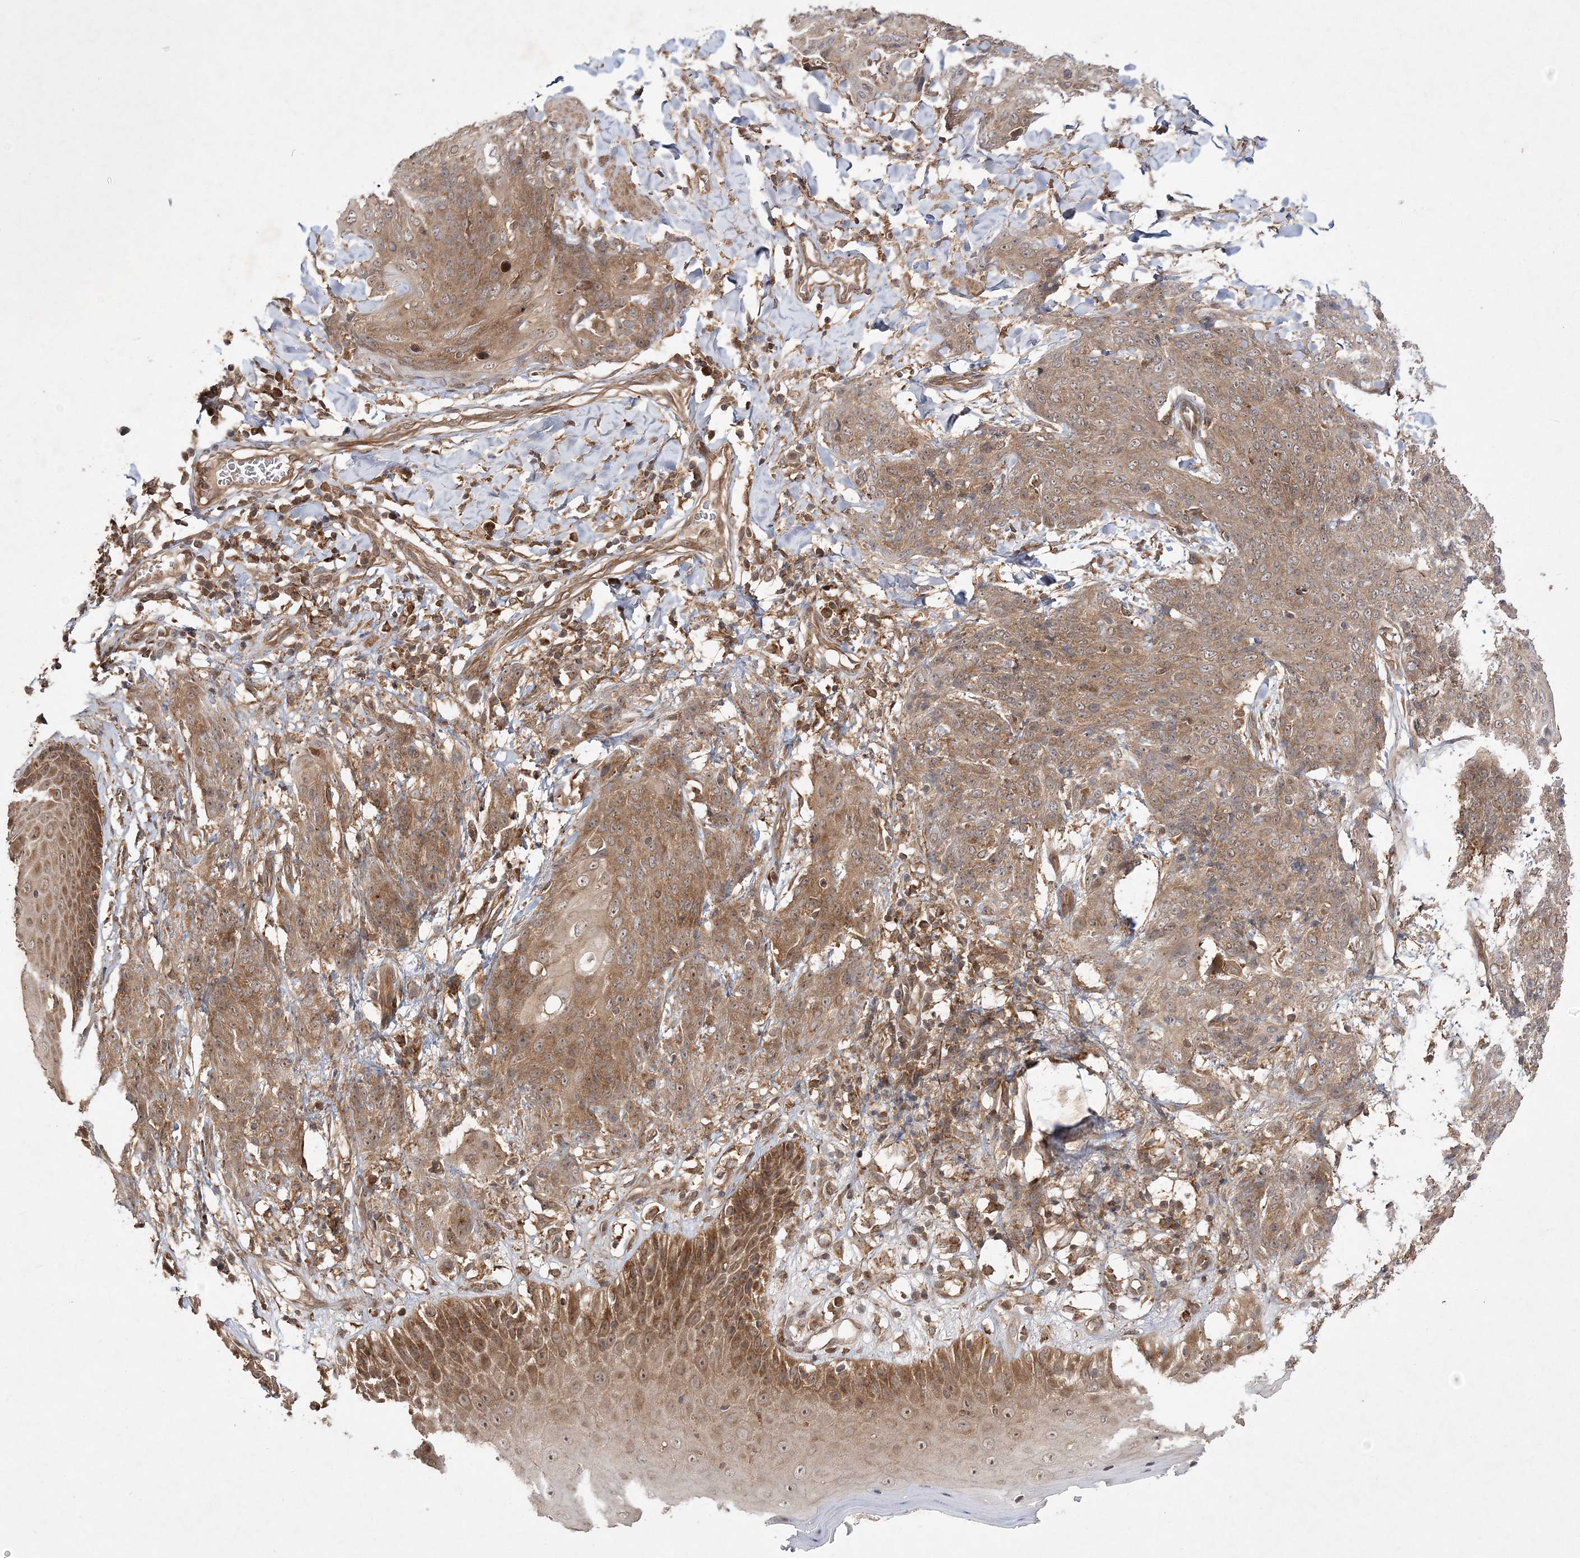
{"staining": {"intensity": "moderate", "quantity": ">75%", "location": "cytoplasmic/membranous"}, "tissue": "skin cancer", "cell_type": "Tumor cells", "image_type": "cancer", "snomed": [{"axis": "morphology", "description": "Squamous cell carcinoma, NOS"}, {"axis": "topography", "description": "Skin"}, {"axis": "topography", "description": "Vulva"}], "caption": "Protein expression analysis of human squamous cell carcinoma (skin) reveals moderate cytoplasmic/membranous staining in approximately >75% of tumor cells.", "gene": "TMEM9B", "patient": {"sex": "female", "age": 85}}